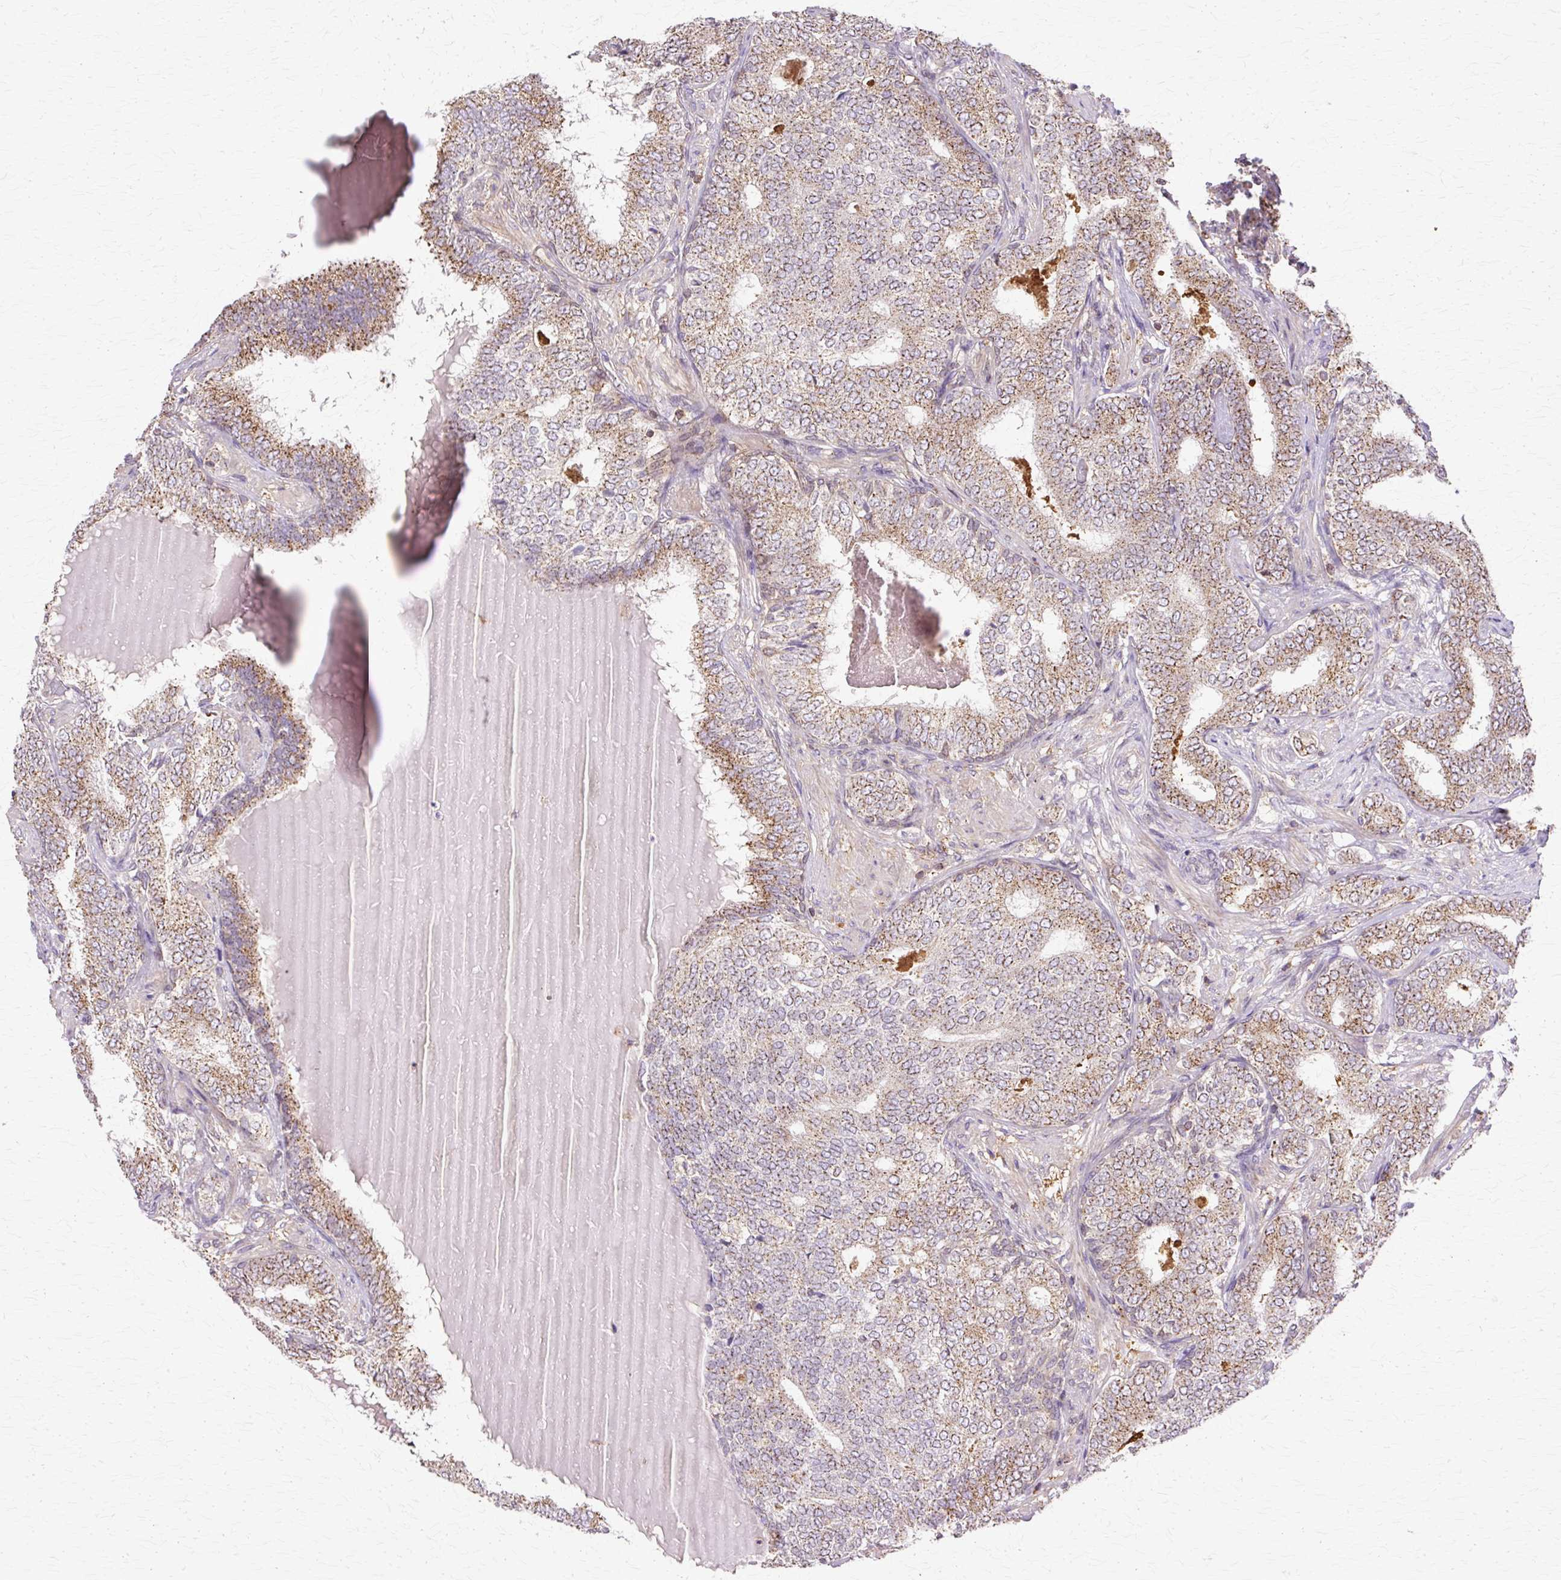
{"staining": {"intensity": "moderate", "quantity": ">75%", "location": "cytoplasmic/membranous"}, "tissue": "prostate cancer", "cell_type": "Tumor cells", "image_type": "cancer", "snomed": [{"axis": "morphology", "description": "Adenocarcinoma, High grade"}, {"axis": "topography", "description": "Prostate"}], "caption": "IHC of prostate cancer exhibits medium levels of moderate cytoplasmic/membranous expression in about >75% of tumor cells.", "gene": "COPB1", "patient": {"sex": "male", "age": 72}}